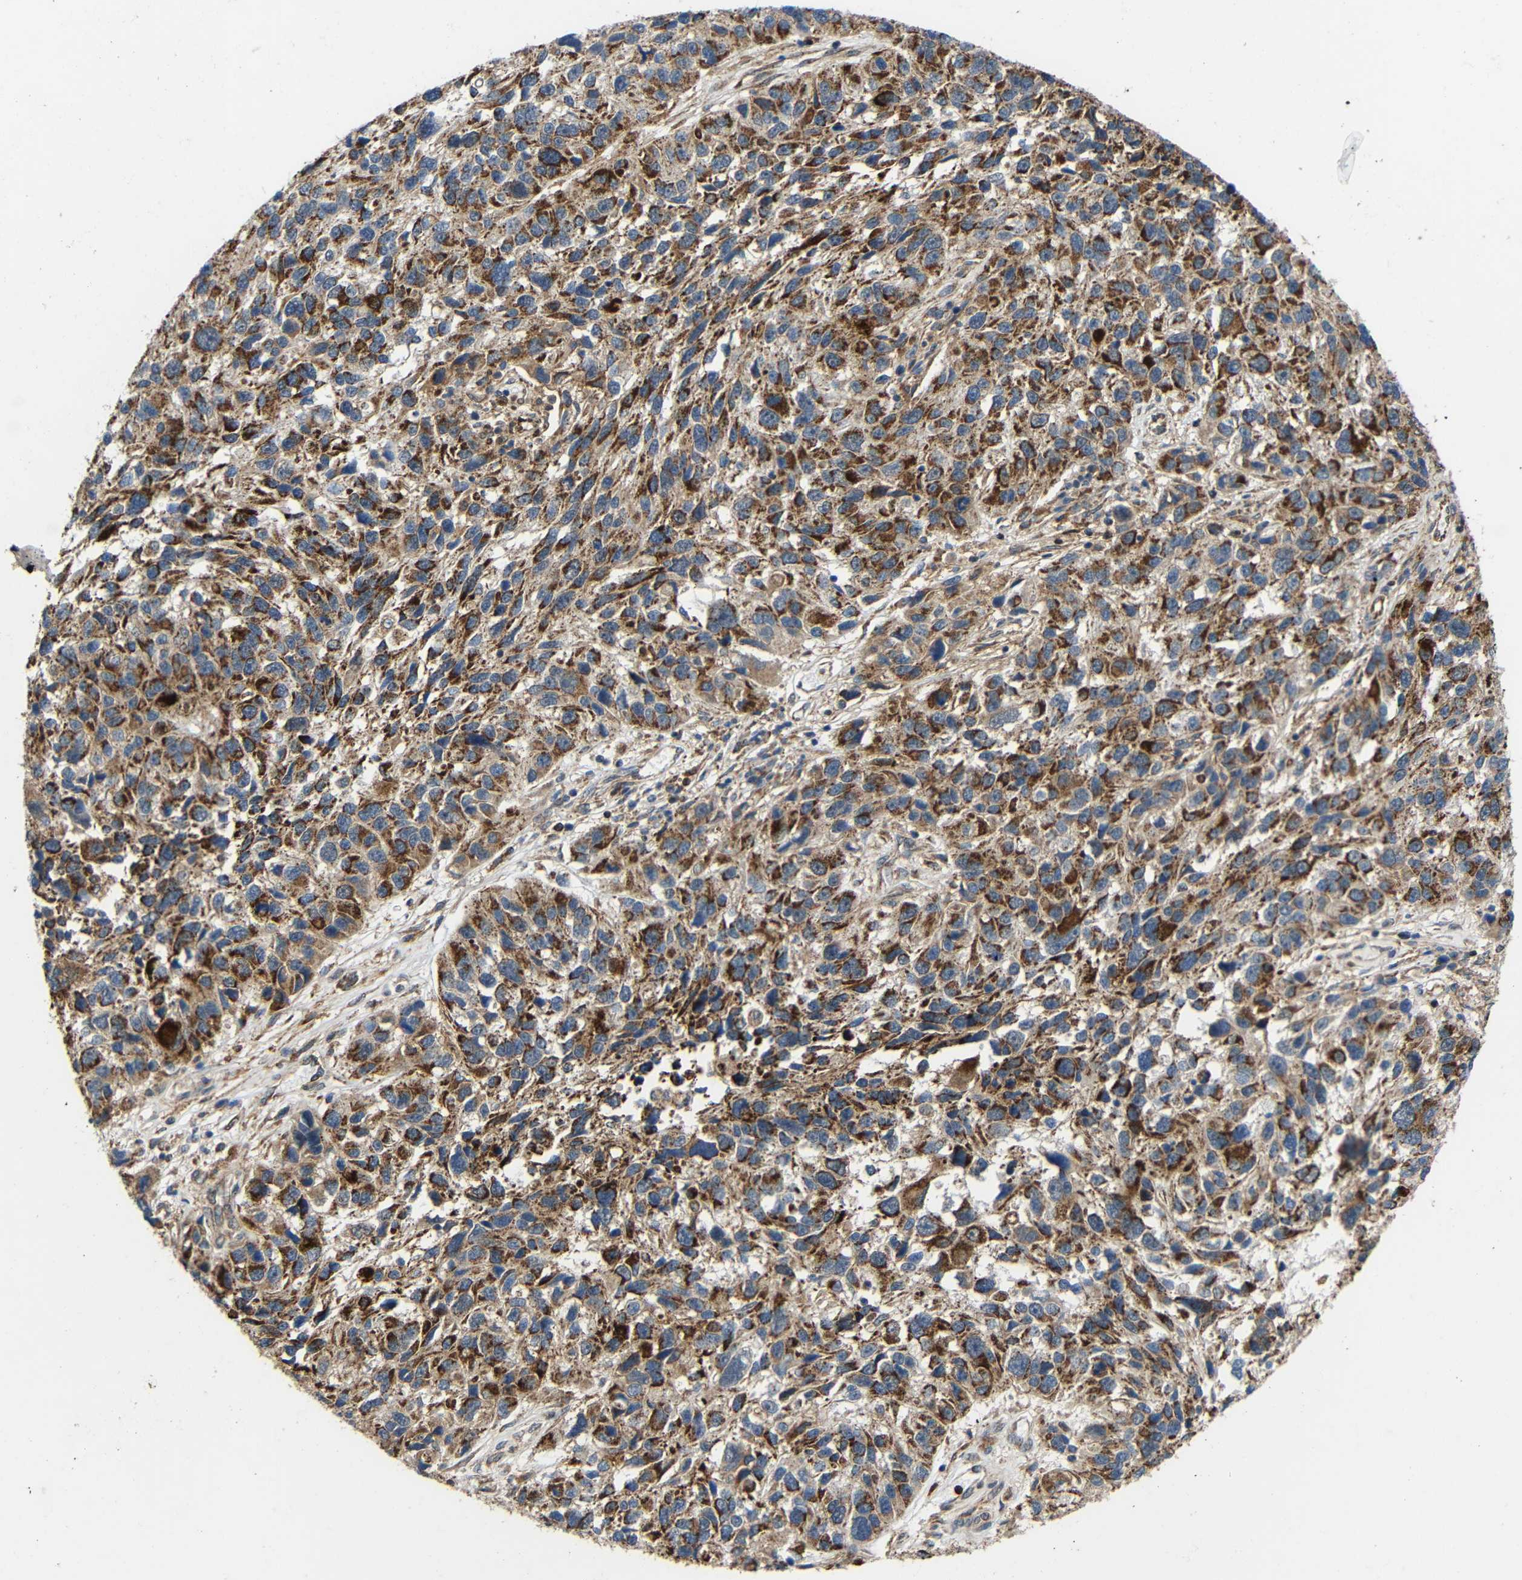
{"staining": {"intensity": "moderate", "quantity": ">75%", "location": "cytoplasmic/membranous"}, "tissue": "melanoma", "cell_type": "Tumor cells", "image_type": "cancer", "snomed": [{"axis": "morphology", "description": "Malignant melanoma, NOS"}, {"axis": "topography", "description": "Skin"}], "caption": "Immunohistochemistry (DAB (3,3'-diaminobenzidine)) staining of malignant melanoma demonstrates moderate cytoplasmic/membranous protein positivity in about >75% of tumor cells.", "gene": "C1GALT1", "patient": {"sex": "male", "age": 53}}